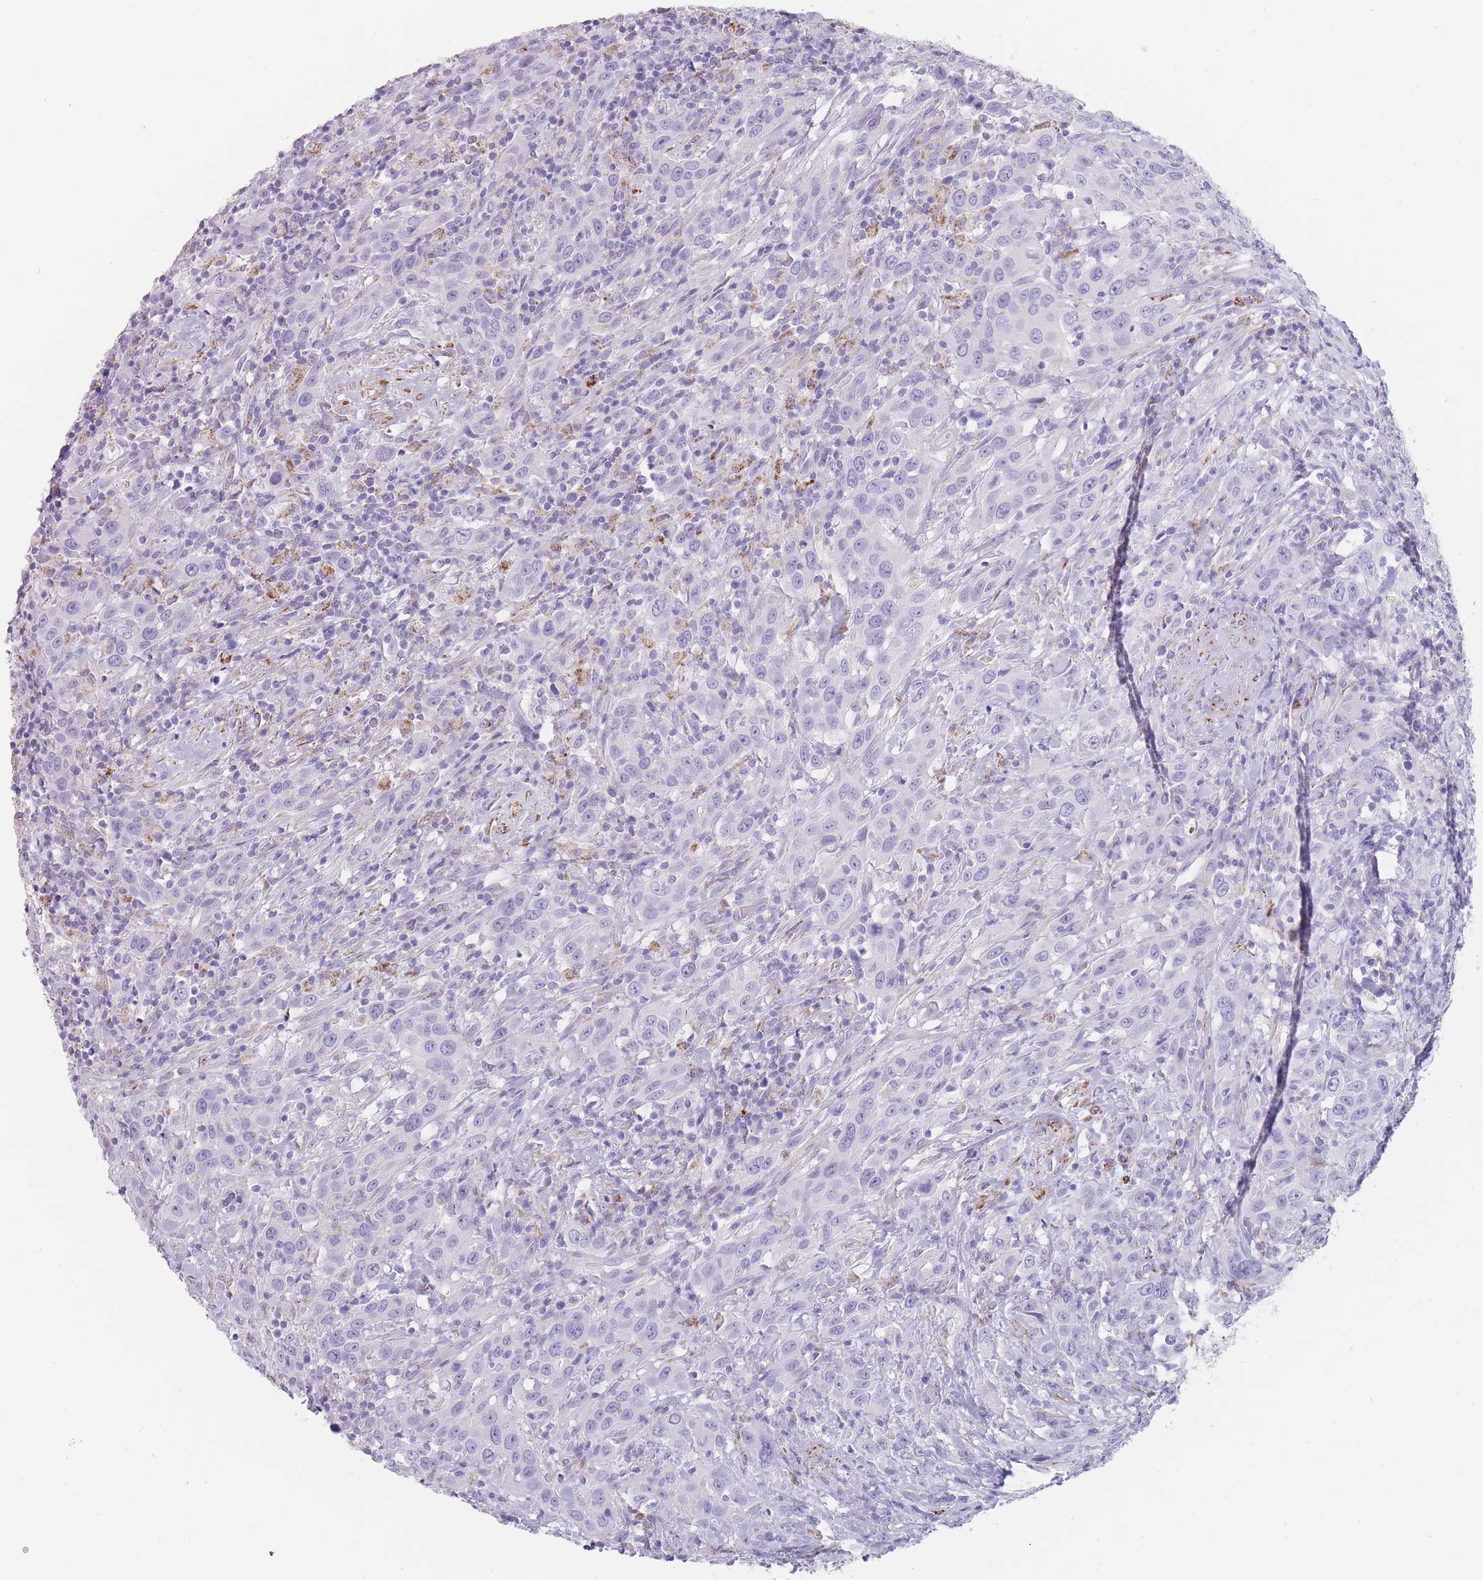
{"staining": {"intensity": "negative", "quantity": "none", "location": "none"}, "tissue": "urothelial cancer", "cell_type": "Tumor cells", "image_type": "cancer", "snomed": [{"axis": "morphology", "description": "Urothelial carcinoma, High grade"}, {"axis": "topography", "description": "Urinary bladder"}], "caption": "This is an immunohistochemistry (IHC) photomicrograph of urothelial carcinoma (high-grade). There is no expression in tumor cells.", "gene": "GPR12", "patient": {"sex": "male", "age": 61}}